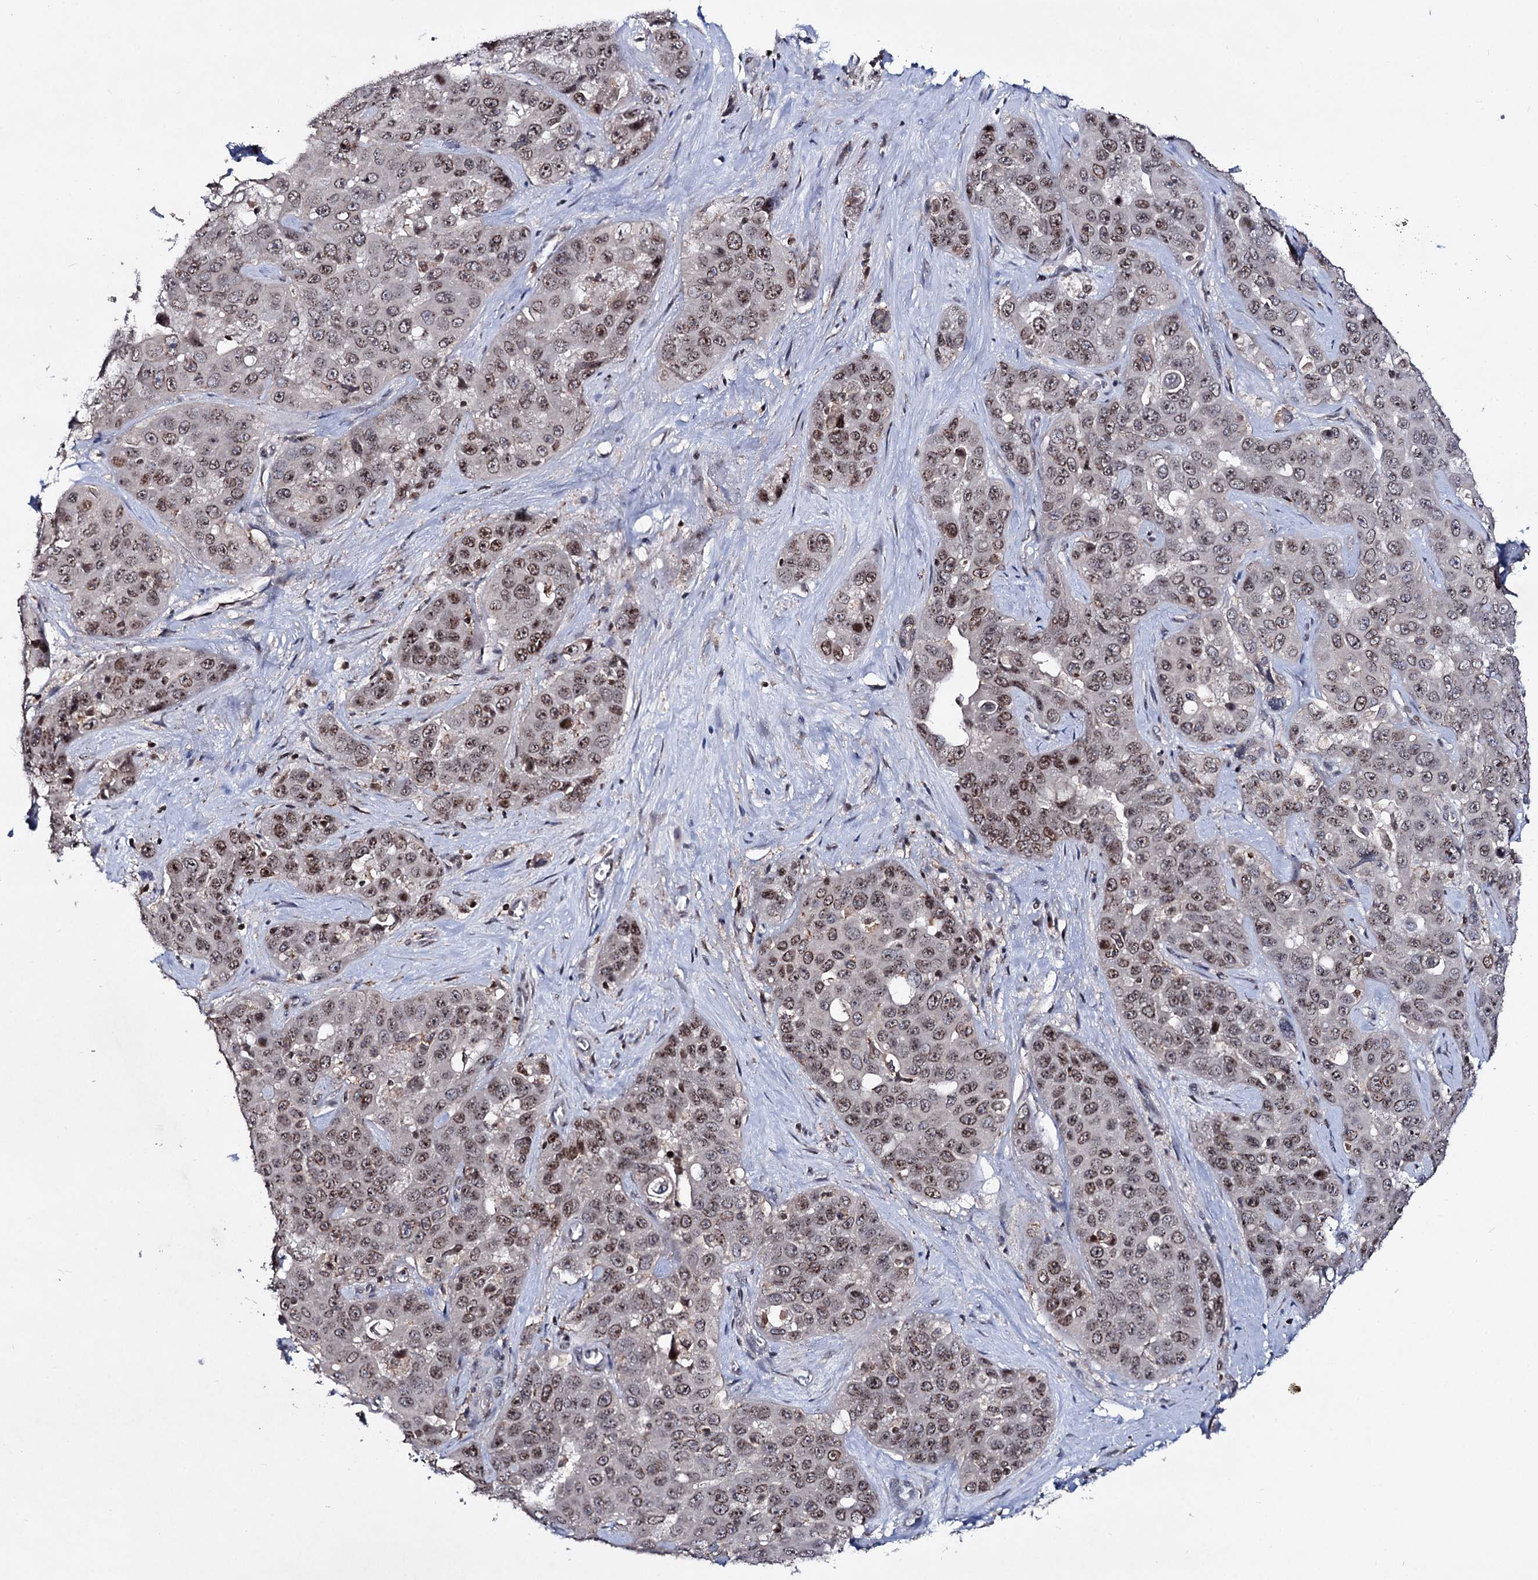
{"staining": {"intensity": "moderate", "quantity": ">75%", "location": "nuclear"}, "tissue": "liver cancer", "cell_type": "Tumor cells", "image_type": "cancer", "snomed": [{"axis": "morphology", "description": "Cholangiocarcinoma"}, {"axis": "topography", "description": "Liver"}], "caption": "A histopathology image showing moderate nuclear positivity in about >75% of tumor cells in liver cancer (cholangiocarcinoma), as visualized by brown immunohistochemical staining.", "gene": "SMCHD1", "patient": {"sex": "female", "age": 52}}